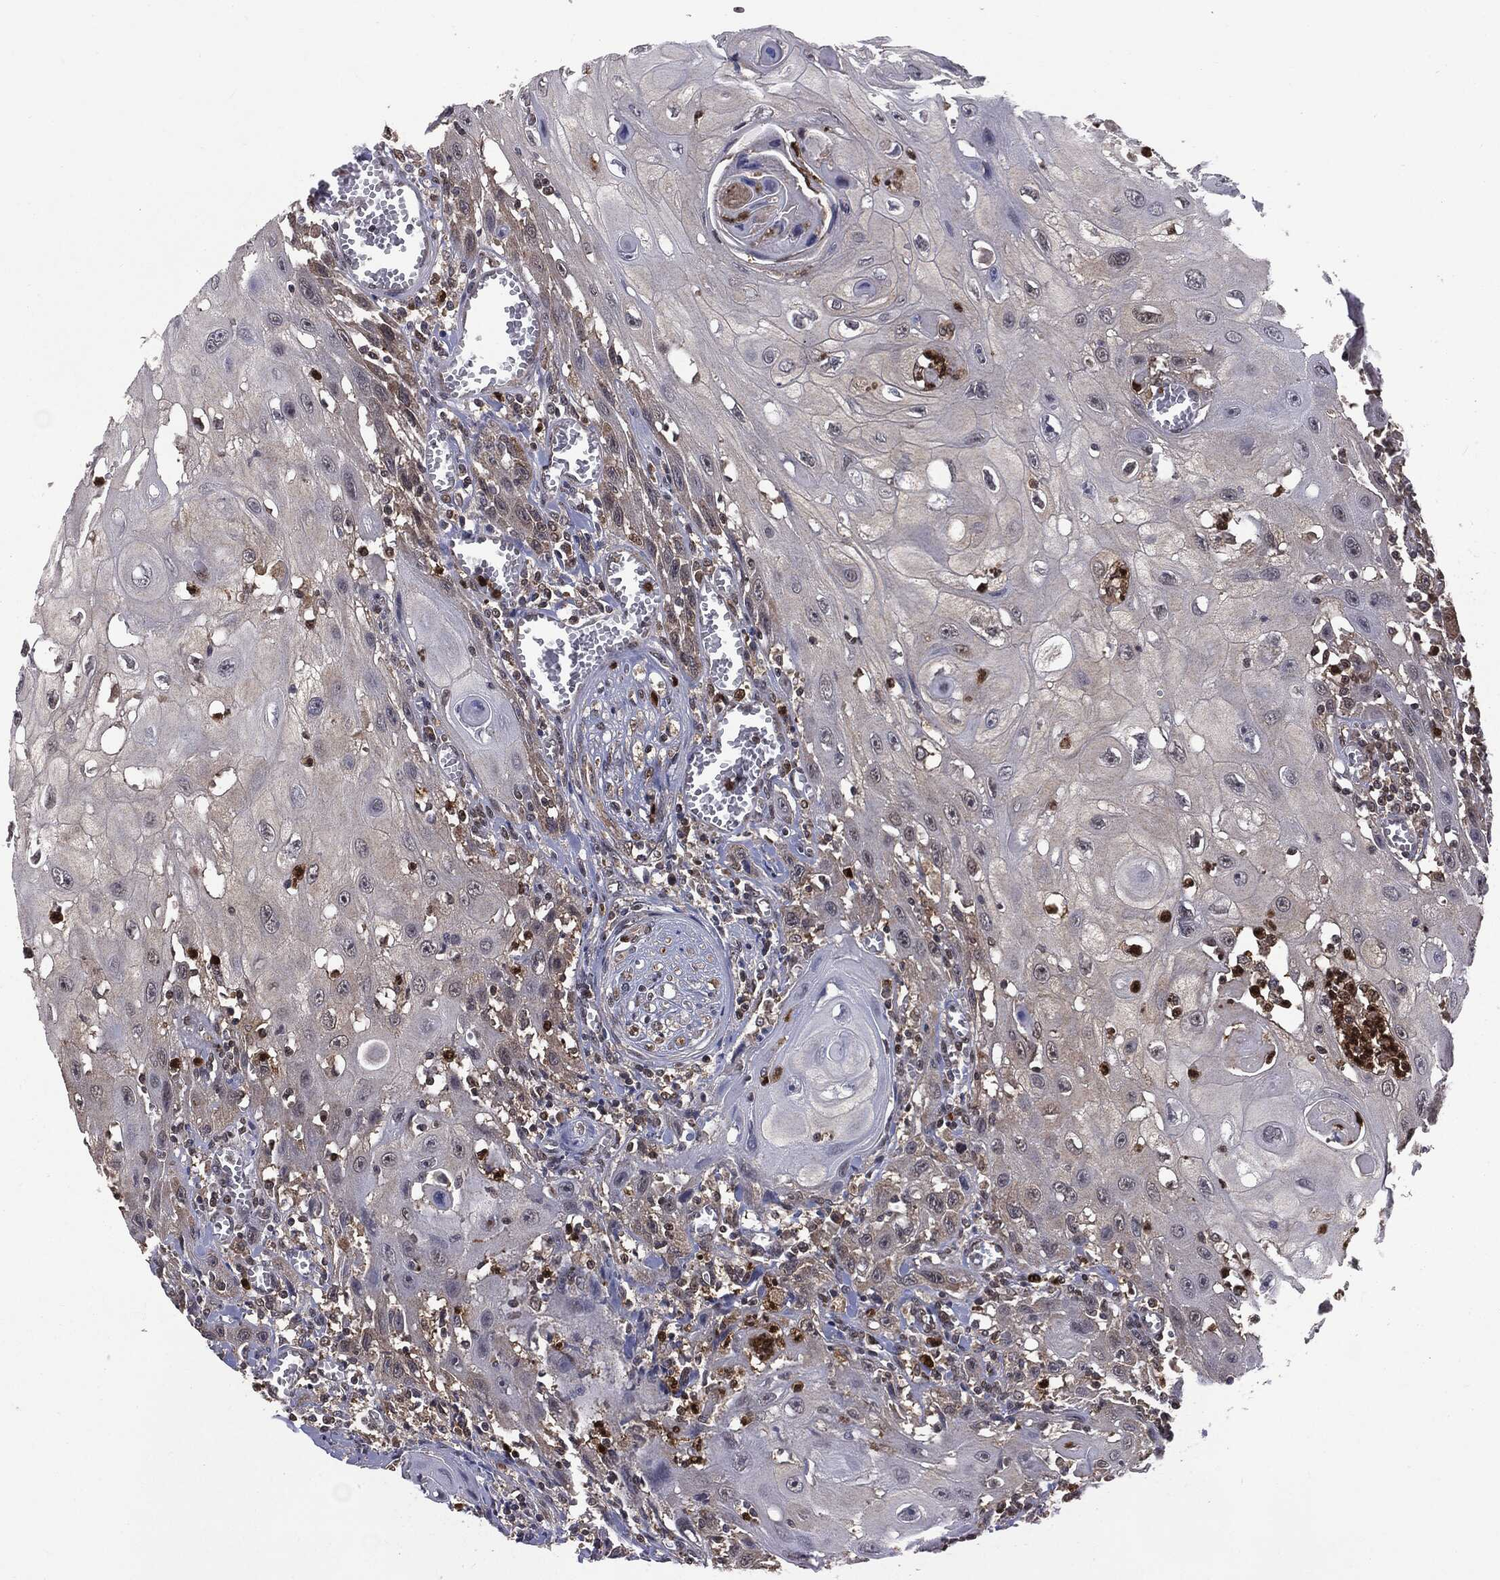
{"staining": {"intensity": "negative", "quantity": "none", "location": "none"}, "tissue": "head and neck cancer", "cell_type": "Tumor cells", "image_type": "cancer", "snomed": [{"axis": "morphology", "description": "Normal tissue, NOS"}, {"axis": "morphology", "description": "Squamous cell carcinoma, NOS"}, {"axis": "topography", "description": "Oral tissue"}, {"axis": "topography", "description": "Head-Neck"}], "caption": "The histopathology image displays no staining of tumor cells in head and neck squamous cell carcinoma. Nuclei are stained in blue.", "gene": "GPI", "patient": {"sex": "male", "age": 71}}